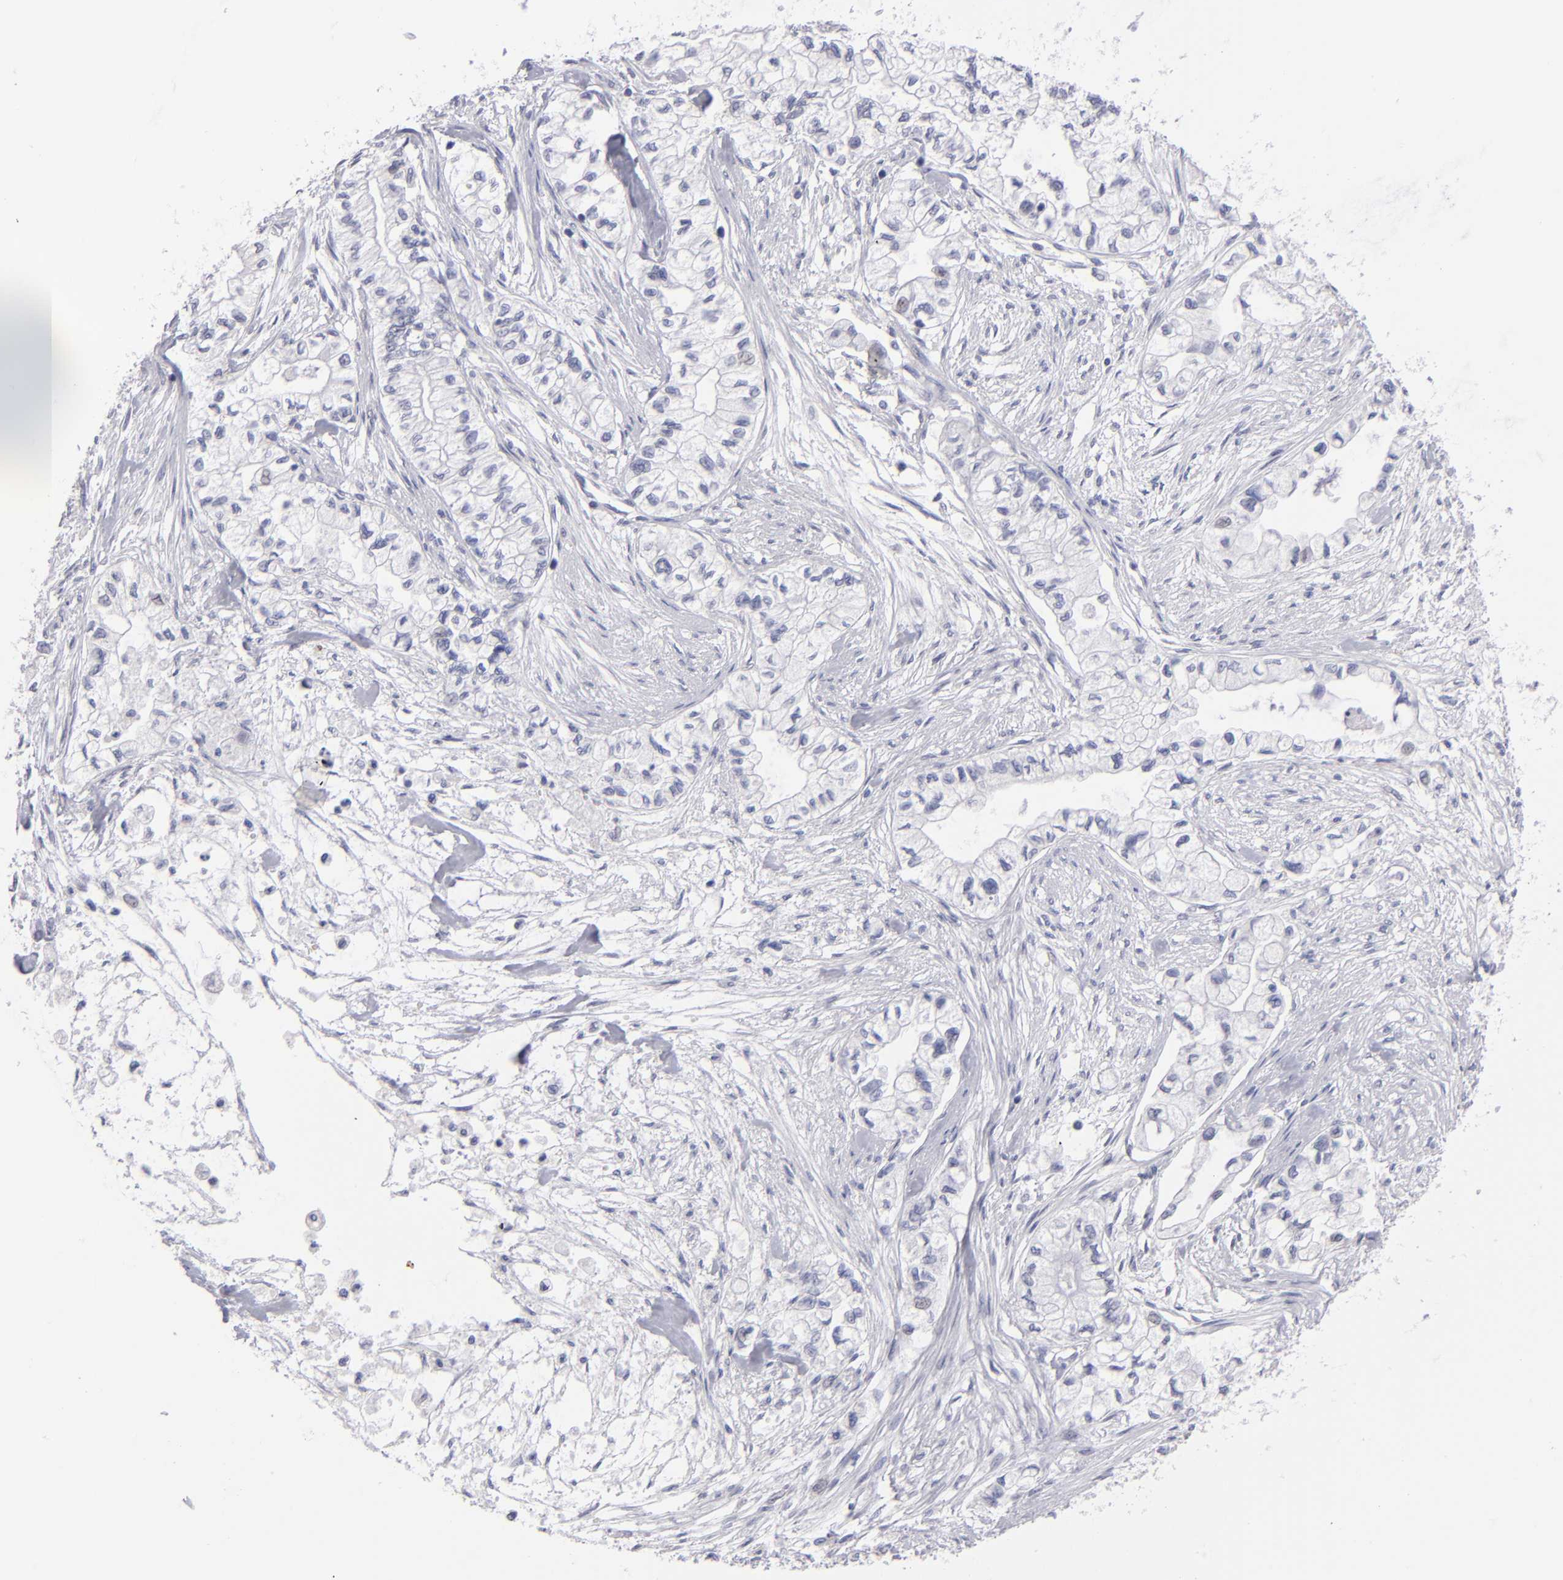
{"staining": {"intensity": "negative", "quantity": "none", "location": "none"}, "tissue": "pancreatic cancer", "cell_type": "Tumor cells", "image_type": "cancer", "snomed": [{"axis": "morphology", "description": "Adenocarcinoma, NOS"}, {"axis": "topography", "description": "Pancreas"}], "caption": "The image demonstrates no staining of tumor cells in adenocarcinoma (pancreatic). Nuclei are stained in blue.", "gene": "TEX11", "patient": {"sex": "male", "age": 79}}